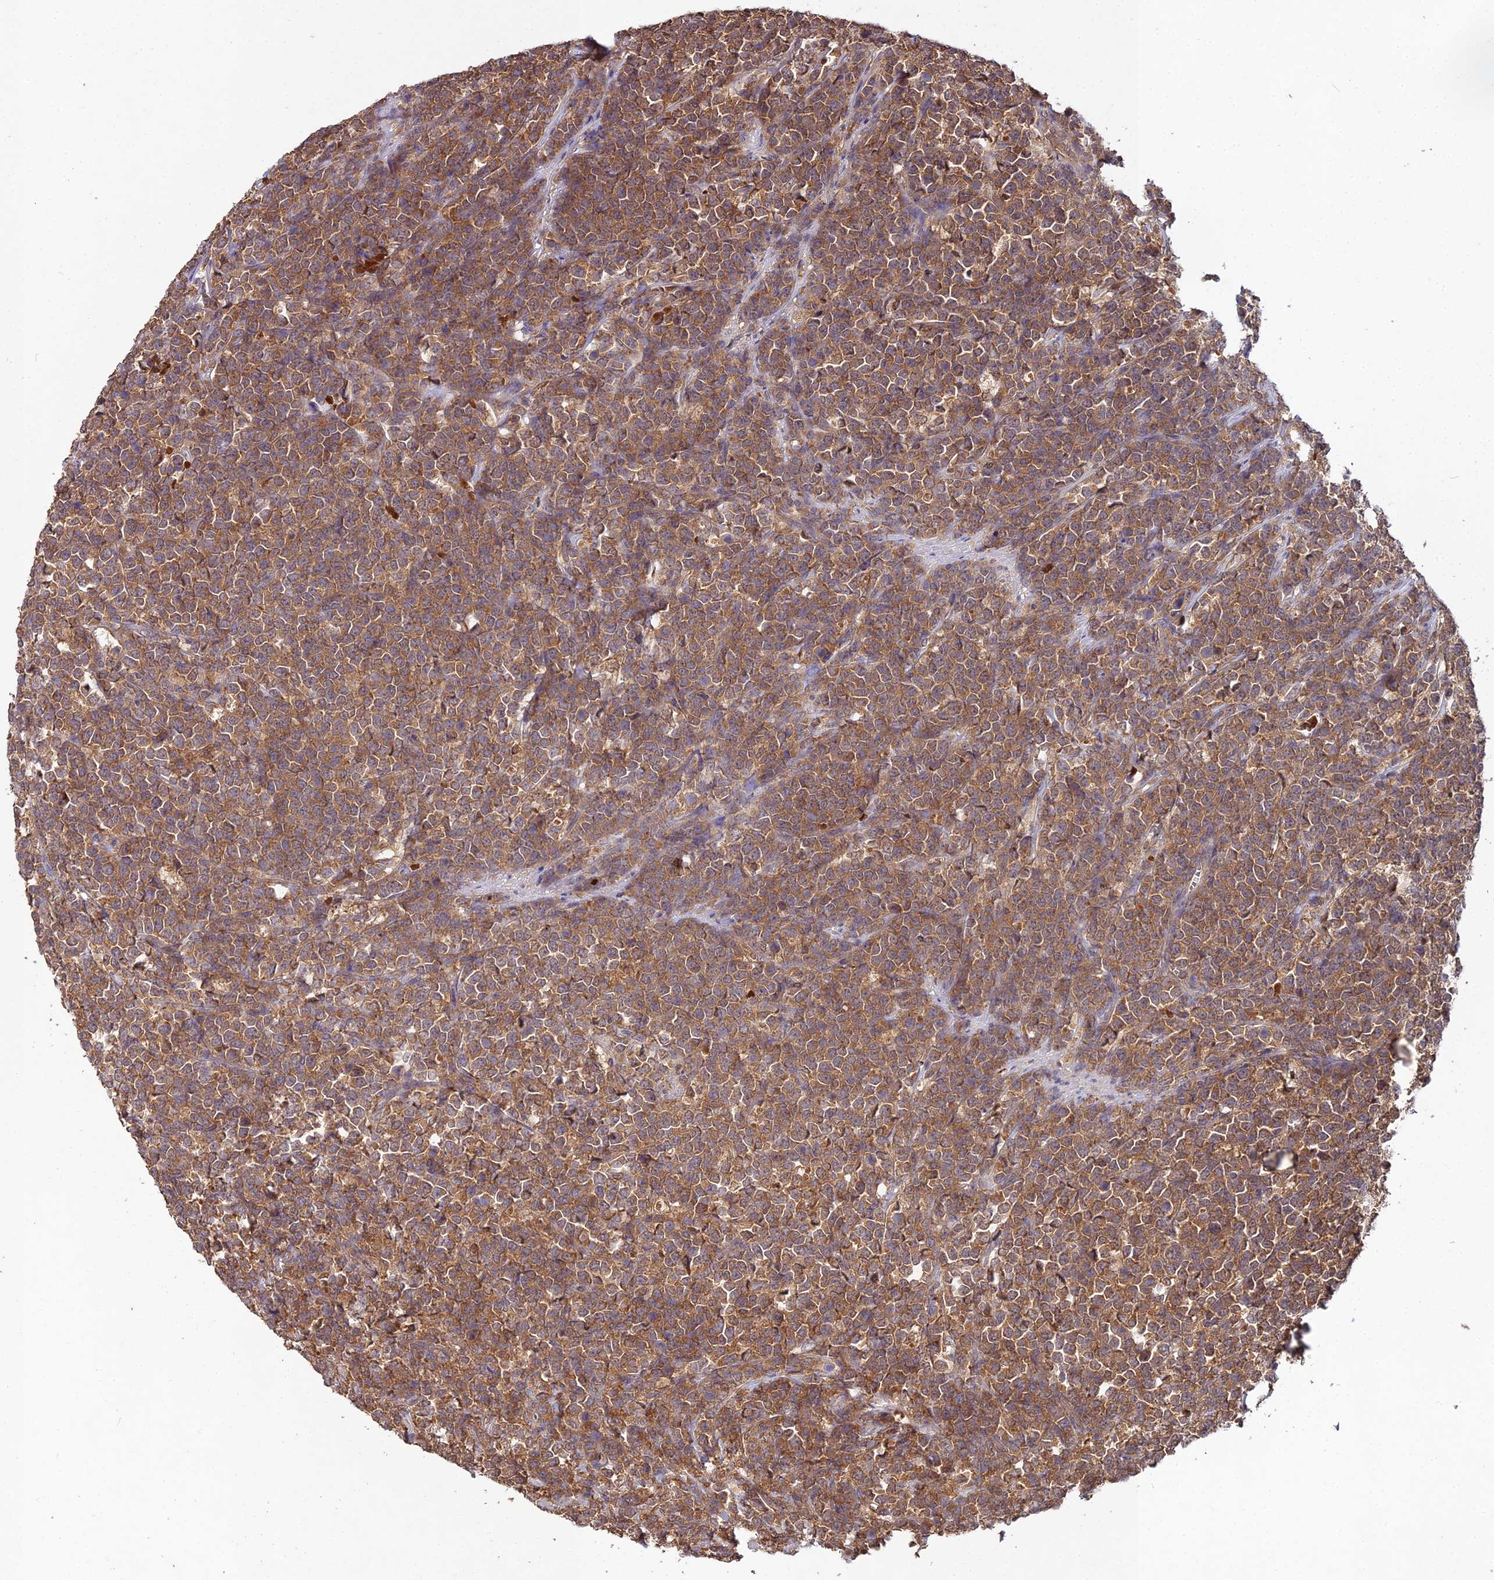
{"staining": {"intensity": "moderate", "quantity": ">75%", "location": "cytoplasmic/membranous"}, "tissue": "lymphoma", "cell_type": "Tumor cells", "image_type": "cancer", "snomed": [{"axis": "morphology", "description": "Malignant lymphoma, non-Hodgkin's type, High grade"}, {"axis": "topography", "description": "Small intestine"}], "caption": "The photomicrograph shows a brown stain indicating the presence of a protein in the cytoplasmic/membranous of tumor cells in lymphoma.", "gene": "TMEM258", "patient": {"sex": "male", "age": 8}}